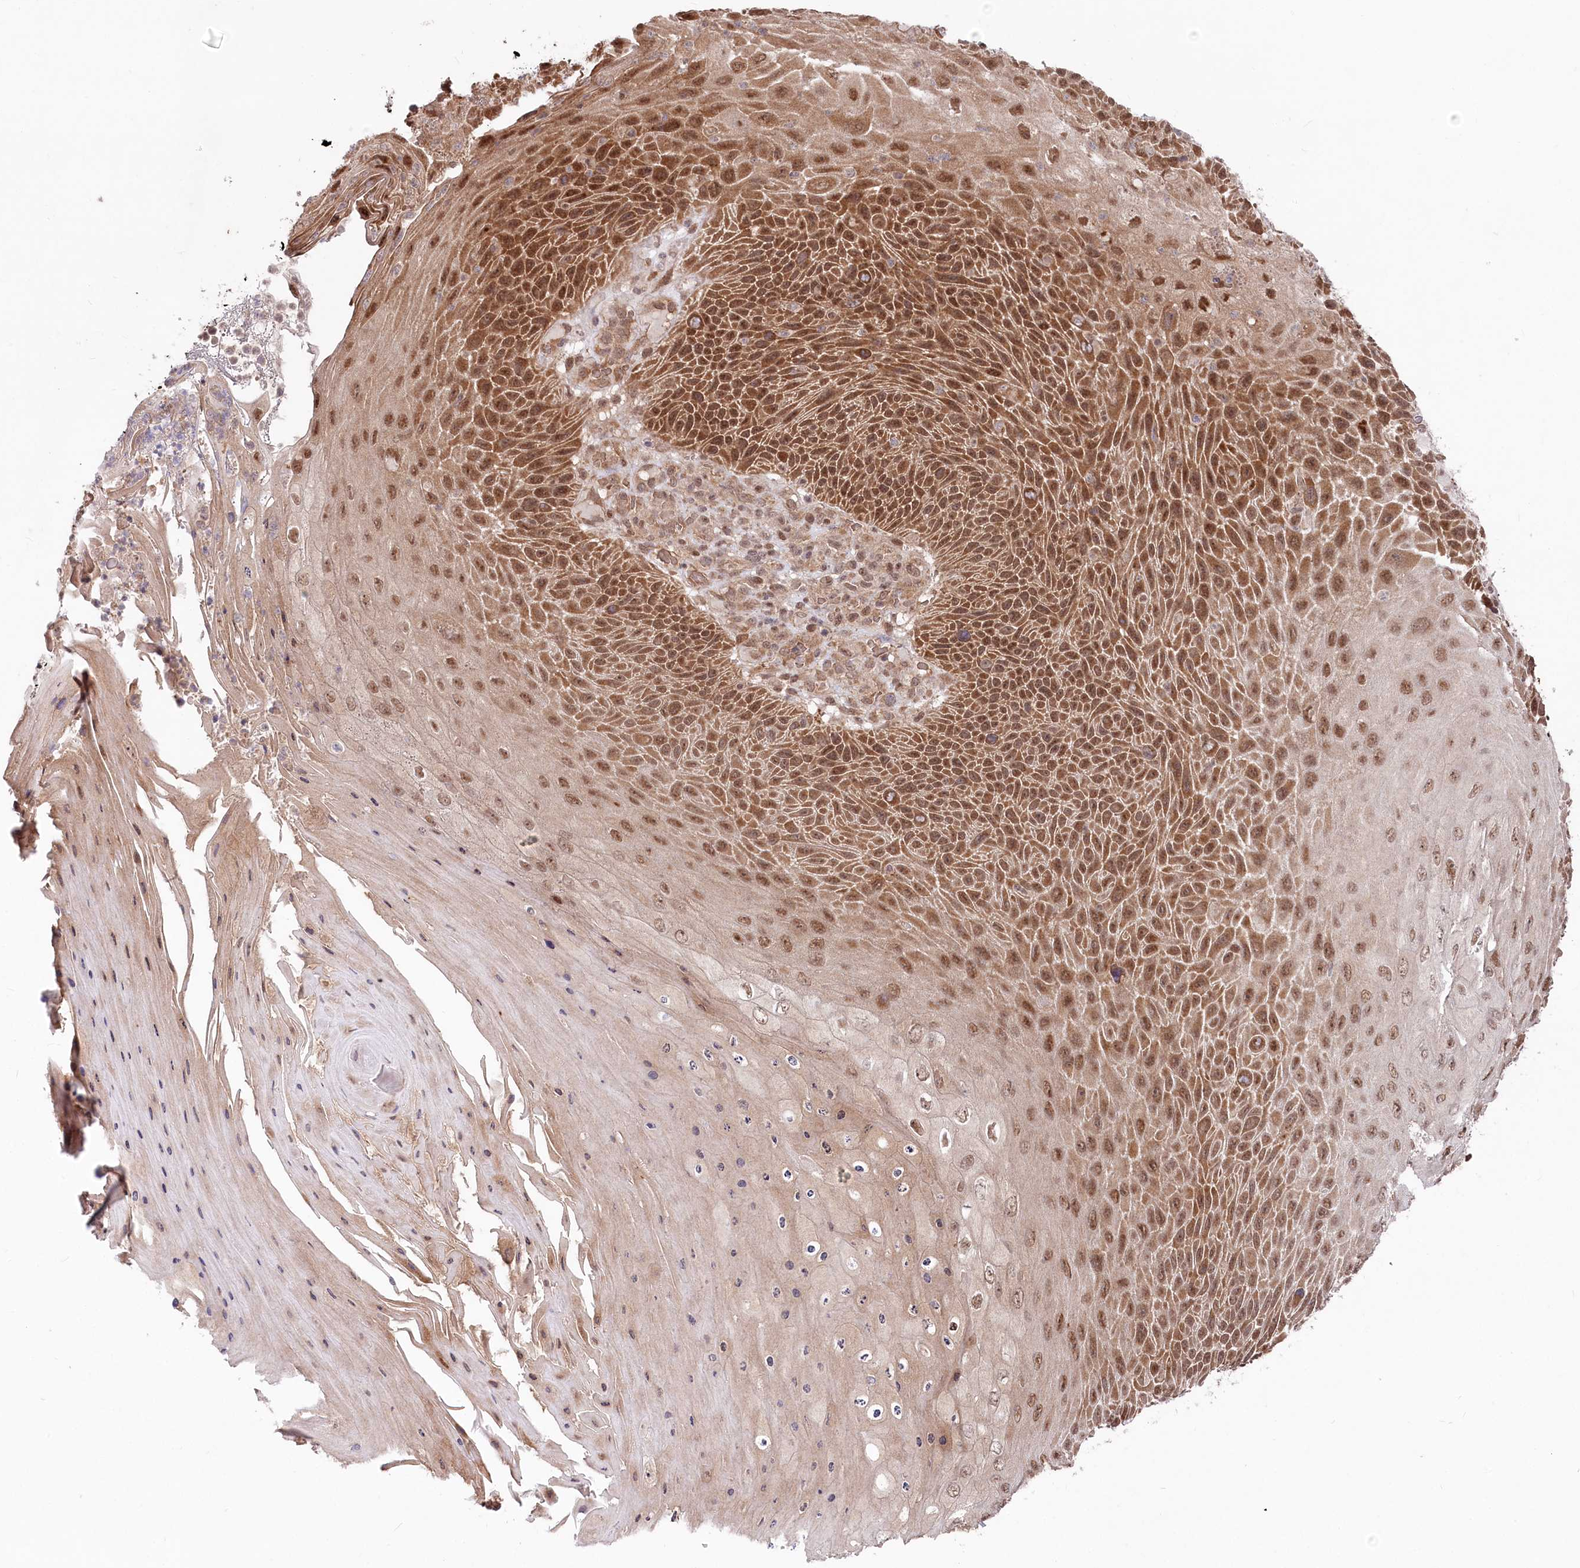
{"staining": {"intensity": "strong", "quantity": ">75%", "location": "cytoplasmic/membranous,nuclear"}, "tissue": "skin cancer", "cell_type": "Tumor cells", "image_type": "cancer", "snomed": [{"axis": "morphology", "description": "Squamous cell carcinoma, NOS"}, {"axis": "topography", "description": "Skin"}], "caption": "Immunohistochemical staining of squamous cell carcinoma (skin) shows high levels of strong cytoplasmic/membranous and nuclear positivity in approximately >75% of tumor cells.", "gene": "PSMA1", "patient": {"sex": "female", "age": 88}}